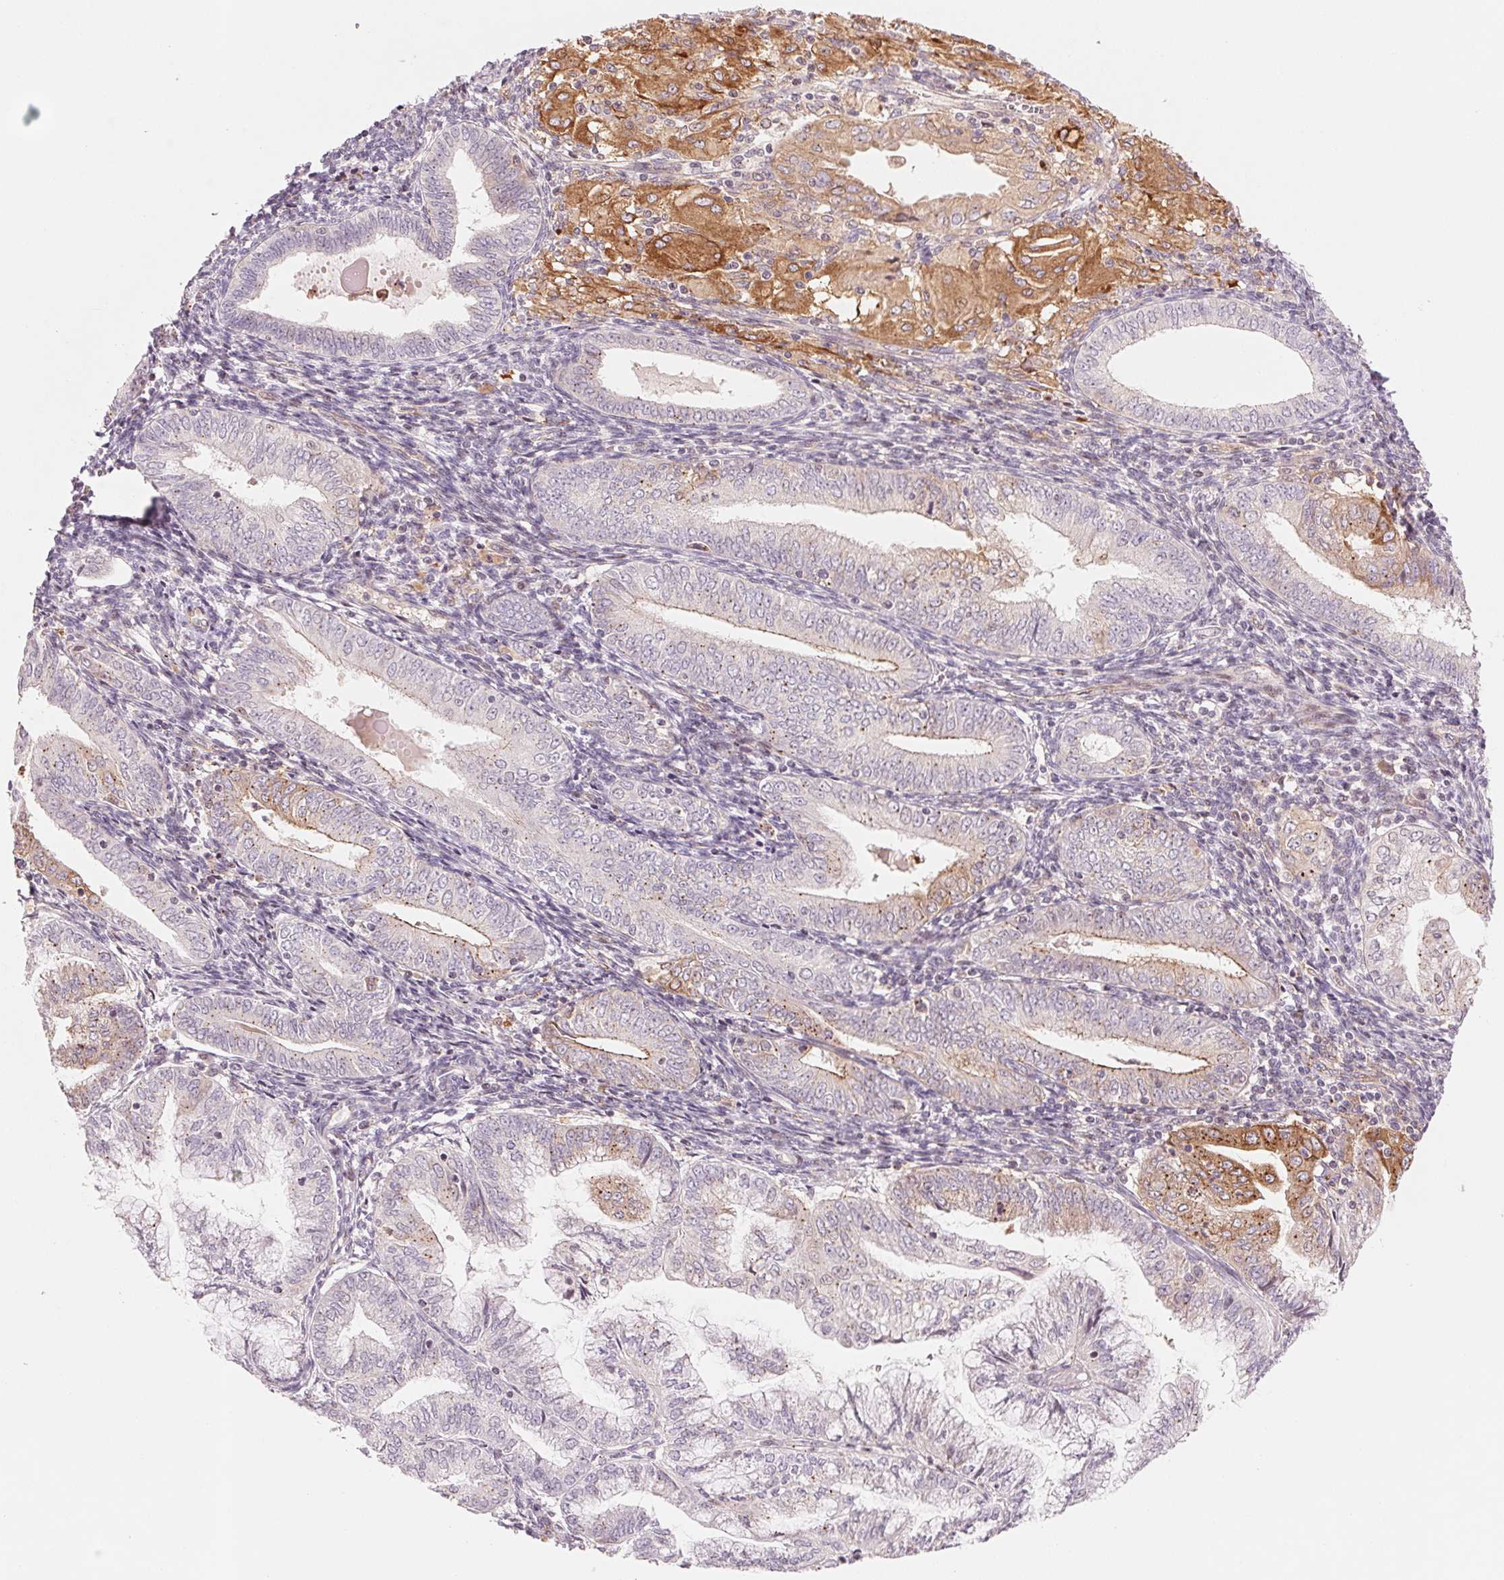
{"staining": {"intensity": "moderate", "quantity": "<25%", "location": "cytoplasmic/membranous"}, "tissue": "endometrial cancer", "cell_type": "Tumor cells", "image_type": "cancer", "snomed": [{"axis": "morphology", "description": "Adenocarcinoma, NOS"}, {"axis": "topography", "description": "Endometrium"}], "caption": "A brown stain highlights moderate cytoplasmic/membranous positivity of a protein in human endometrial cancer (adenocarcinoma) tumor cells.", "gene": "SLC17A4", "patient": {"sex": "female", "age": 55}}